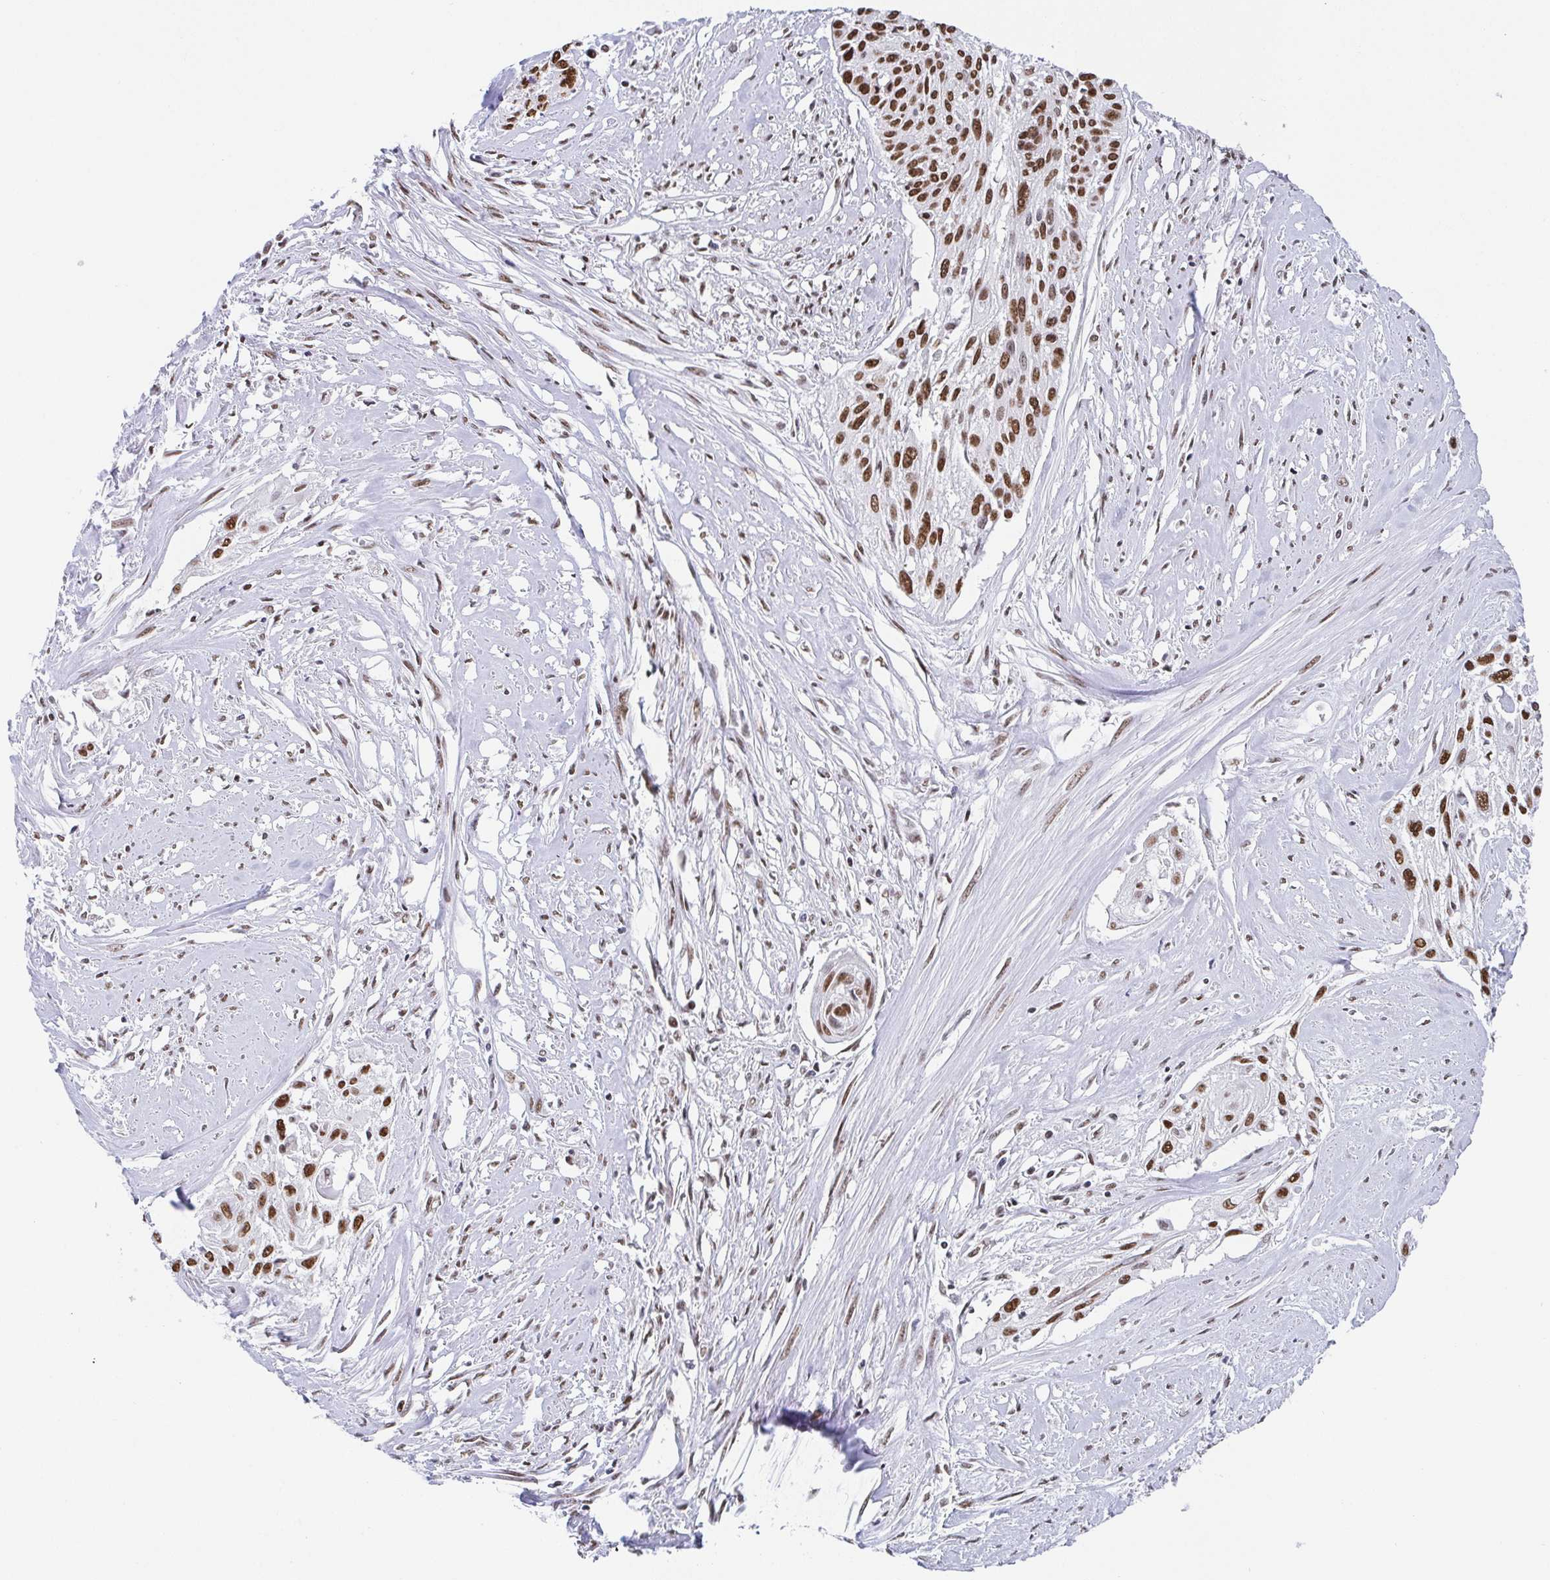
{"staining": {"intensity": "moderate", "quantity": ">75%", "location": "nuclear"}, "tissue": "cervical cancer", "cell_type": "Tumor cells", "image_type": "cancer", "snomed": [{"axis": "morphology", "description": "Squamous cell carcinoma, NOS"}, {"axis": "topography", "description": "Cervix"}], "caption": "The immunohistochemical stain highlights moderate nuclear expression in tumor cells of cervical cancer tissue. The staining was performed using DAB (3,3'-diaminobenzidine) to visualize the protein expression in brown, while the nuclei were stained in blue with hematoxylin (Magnification: 20x).", "gene": "SLC7A10", "patient": {"sex": "female", "age": 49}}